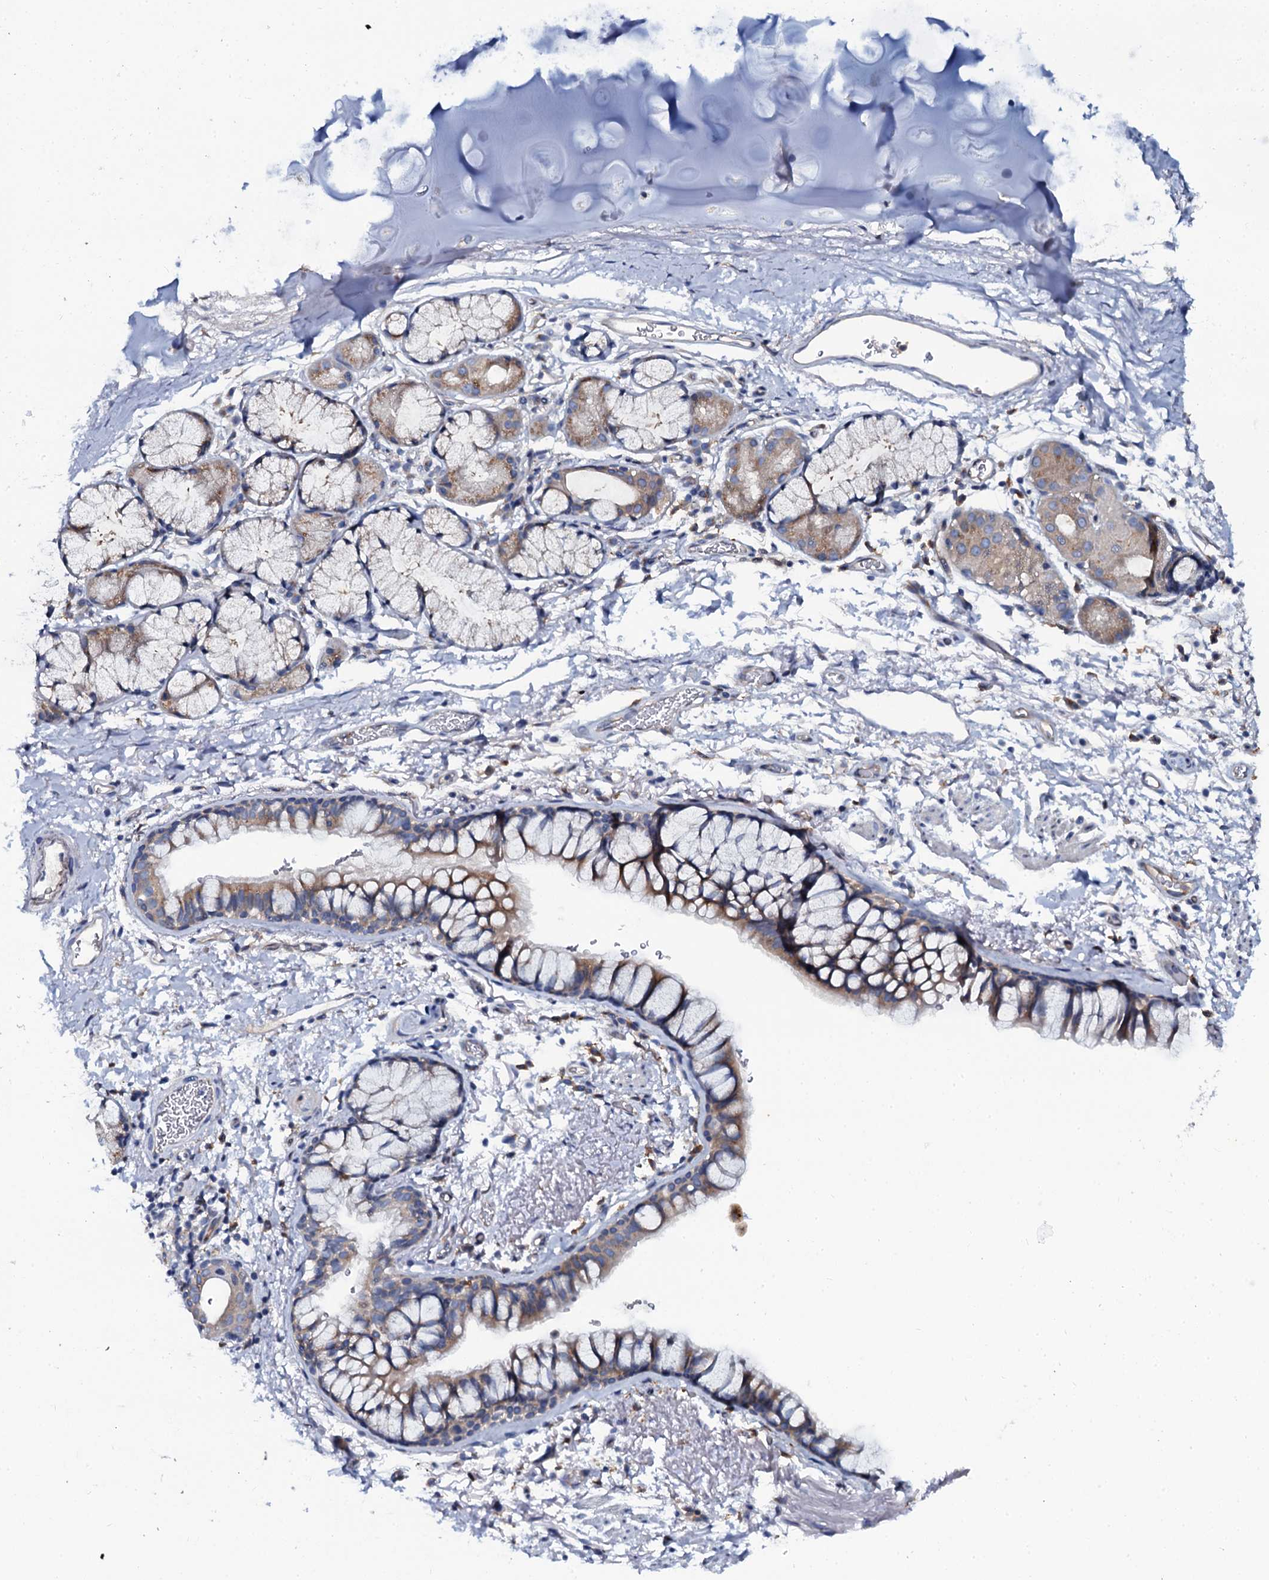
{"staining": {"intensity": "moderate", "quantity": ">75%", "location": "cytoplasmic/membranous"}, "tissue": "bronchus", "cell_type": "Respiratory epithelial cells", "image_type": "normal", "snomed": [{"axis": "morphology", "description": "Normal tissue, NOS"}, {"axis": "topography", "description": "Bronchus"}], "caption": "Respiratory epithelial cells demonstrate medium levels of moderate cytoplasmic/membranous expression in about >75% of cells in normal human bronchus.", "gene": "OTOL1", "patient": {"sex": "male", "age": 65}}